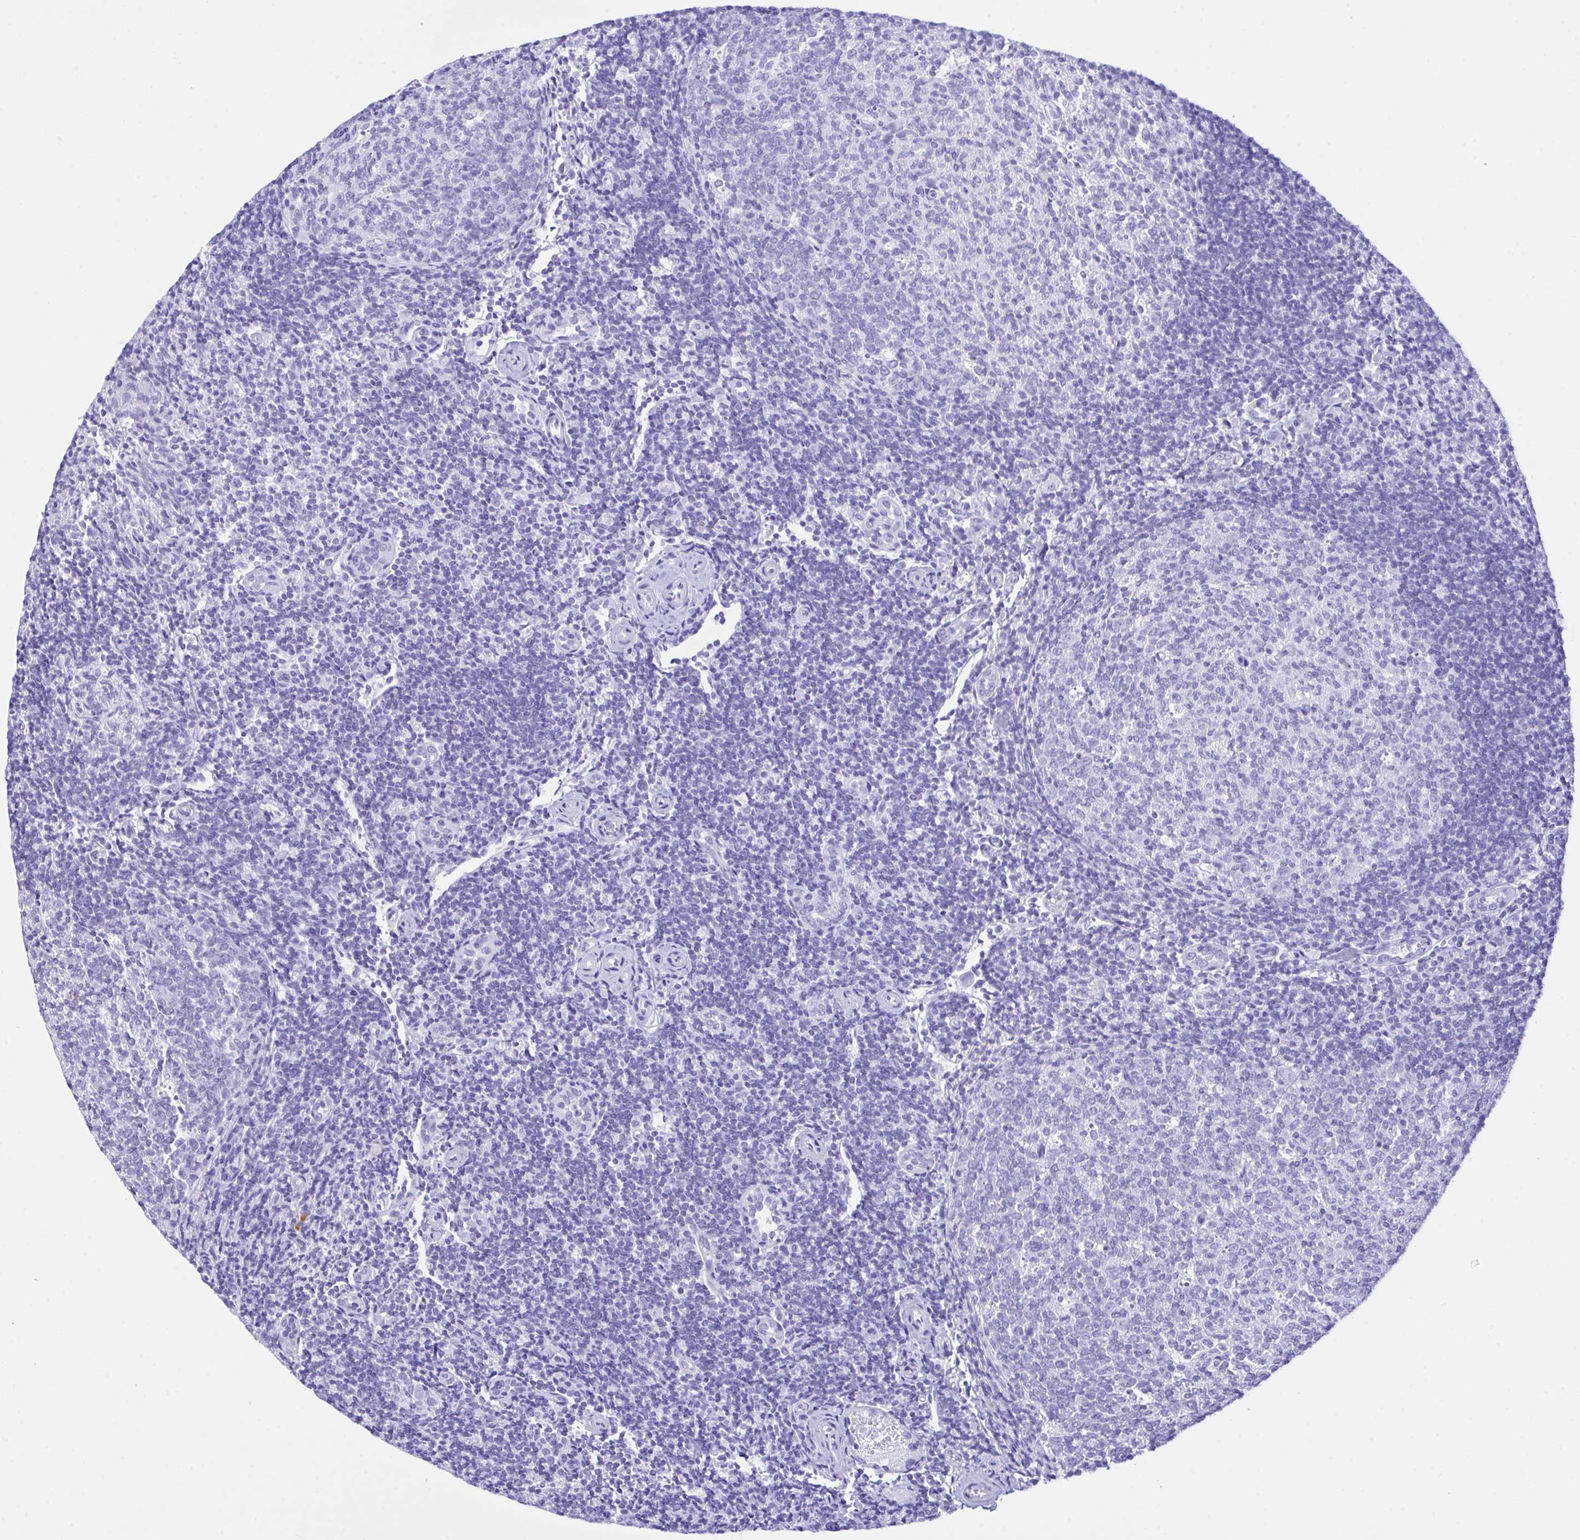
{"staining": {"intensity": "negative", "quantity": "none", "location": "none"}, "tissue": "tonsil", "cell_type": "Germinal center cells", "image_type": "normal", "snomed": [{"axis": "morphology", "description": "Normal tissue, NOS"}, {"axis": "topography", "description": "Tonsil"}], "caption": "Normal tonsil was stained to show a protein in brown. There is no significant positivity in germinal center cells. (DAB IHC visualized using brightfield microscopy, high magnification).", "gene": "SELENOV", "patient": {"sex": "female", "age": 10}}